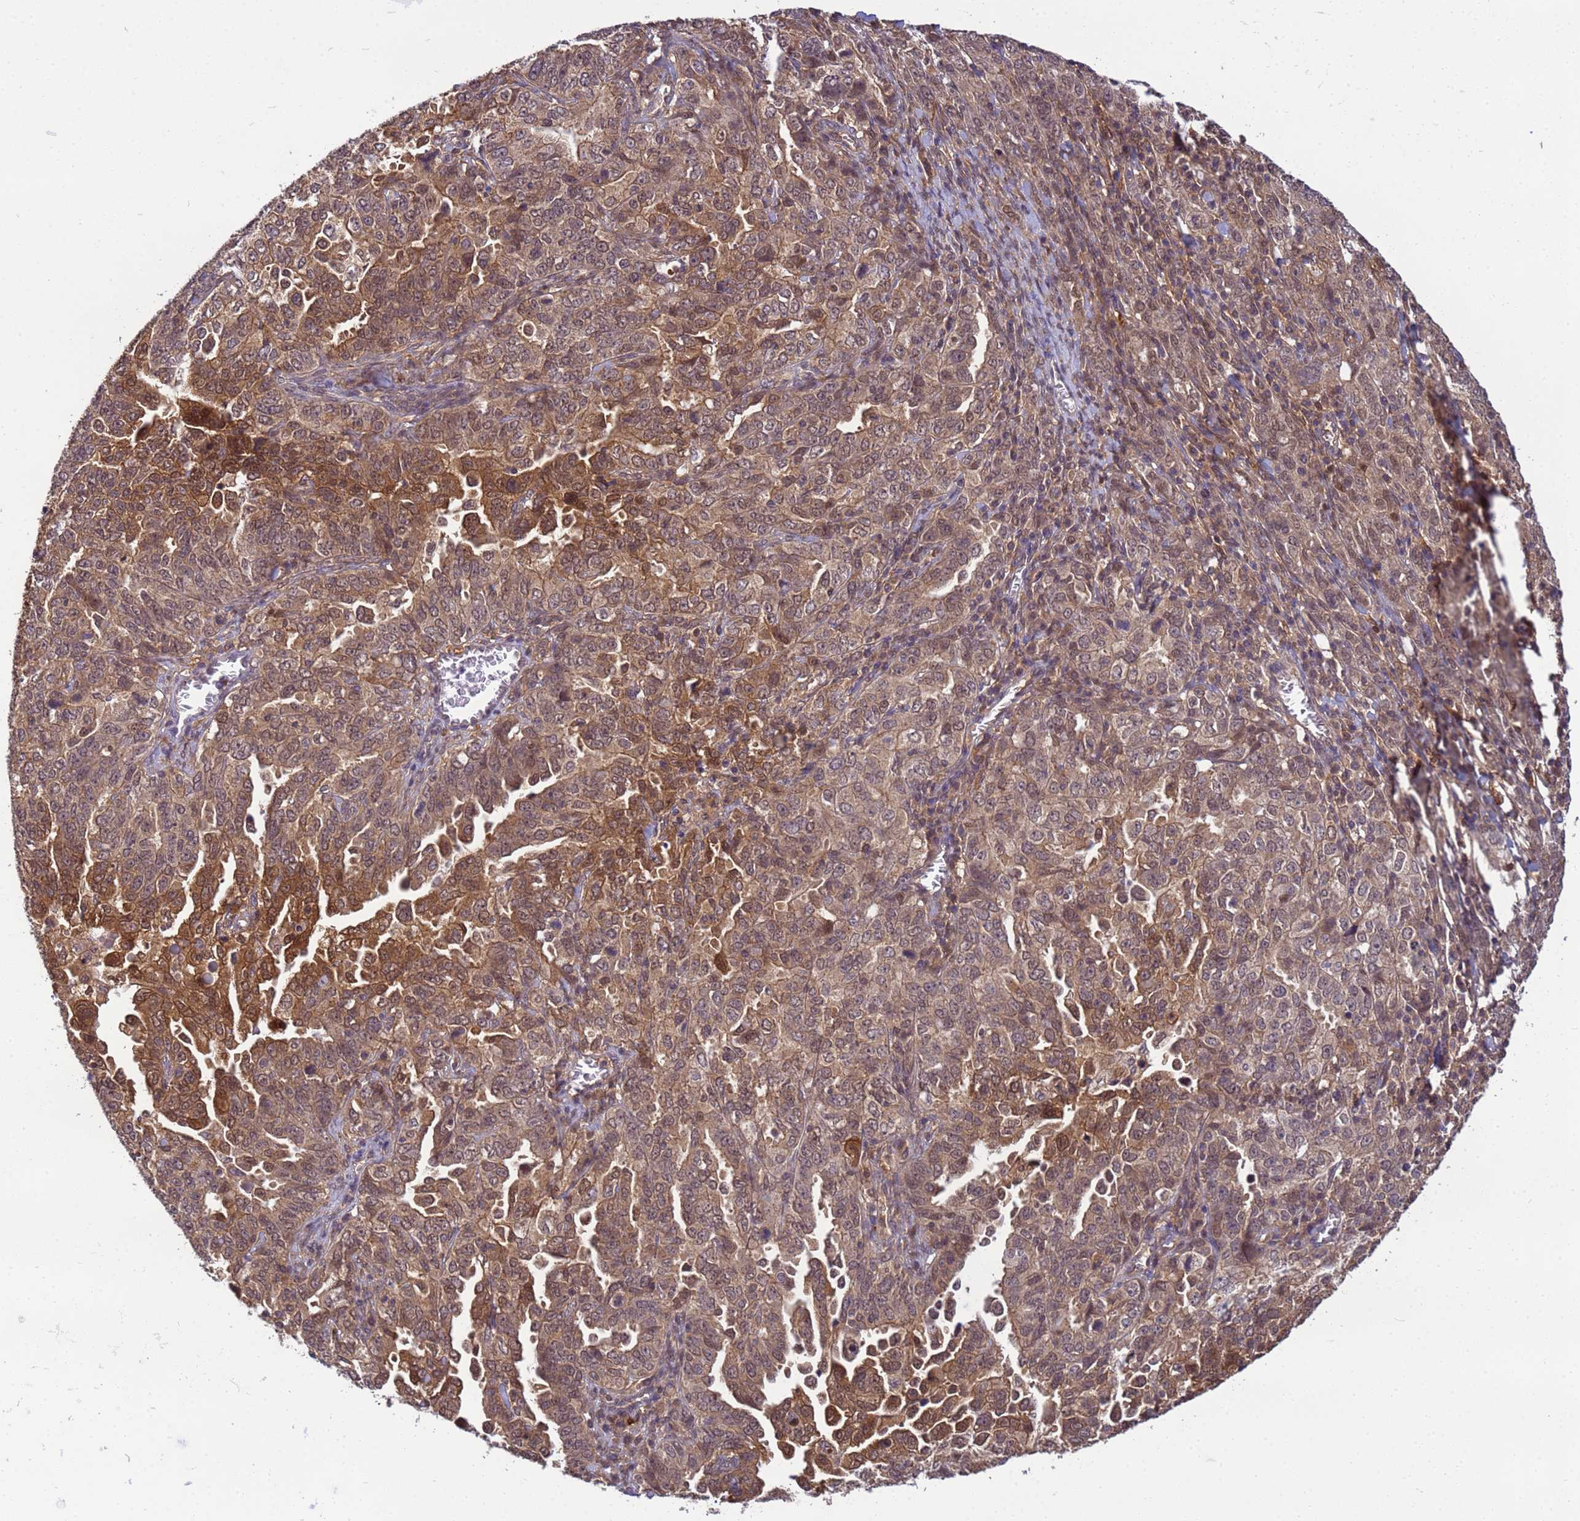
{"staining": {"intensity": "moderate", "quantity": ">75%", "location": "cytoplasmic/membranous,nuclear"}, "tissue": "ovarian cancer", "cell_type": "Tumor cells", "image_type": "cancer", "snomed": [{"axis": "morphology", "description": "Carcinoma, endometroid"}, {"axis": "topography", "description": "Ovary"}], "caption": "Protein staining displays moderate cytoplasmic/membranous and nuclear expression in approximately >75% of tumor cells in ovarian endometroid carcinoma.", "gene": "NPEPPS", "patient": {"sex": "female", "age": 62}}